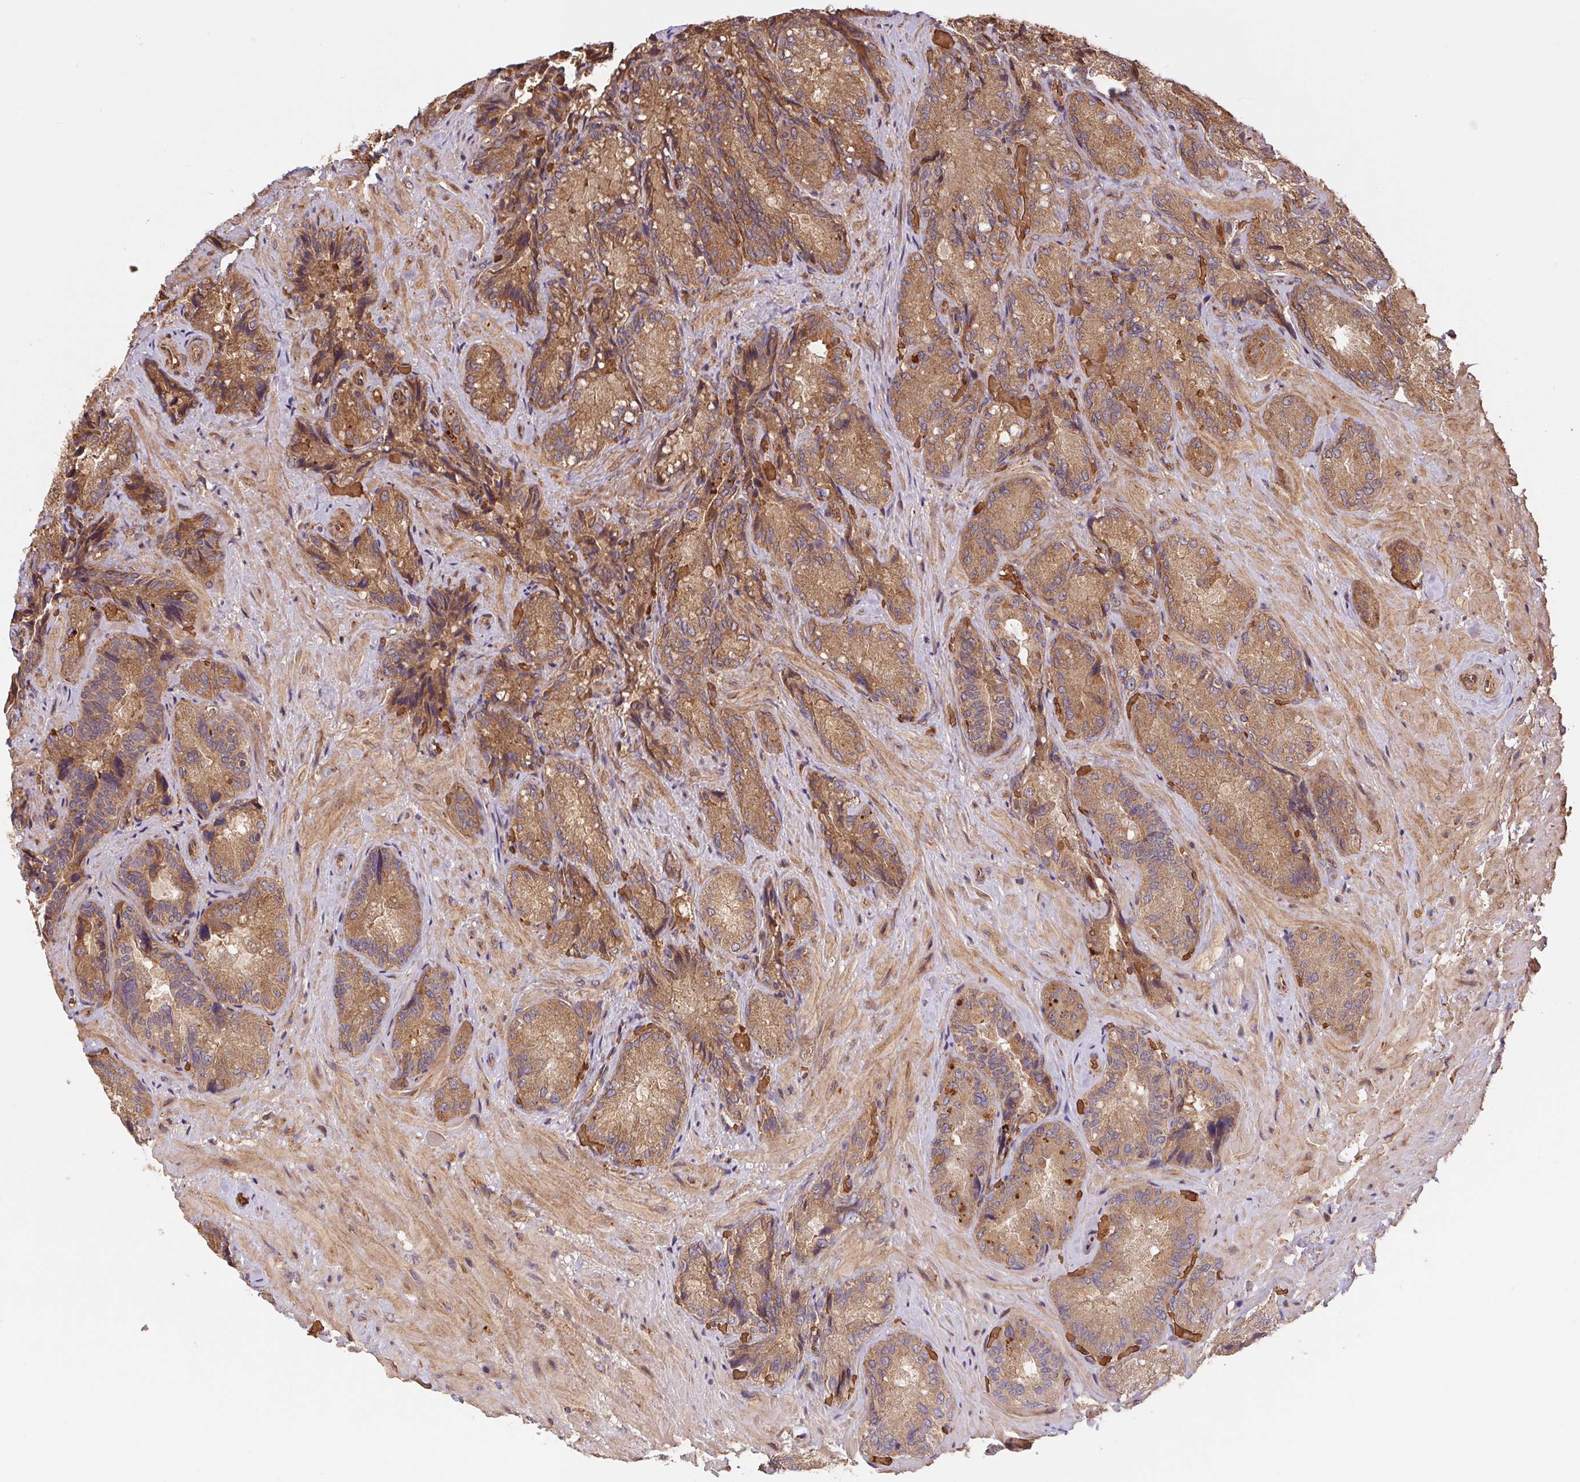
{"staining": {"intensity": "moderate", "quantity": ">75%", "location": "cytoplasmic/membranous"}, "tissue": "seminal vesicle", "cell_type": "Glandular cells", "image_type": "normal", "snomed": [{"axis": "morphology", "description": "Normal tissue, NOS"}, {"axis": "topography", "description": "Seminal veicle"}], "caption": "A micrograph of seminal vesicle stained for a protein exhibits moderate cytoplasmic/membranous brown staining in glandular cells. Nuclei are stained in blue.", "gene": "USE1", "patient": {"sex": "male", "age": 57}}